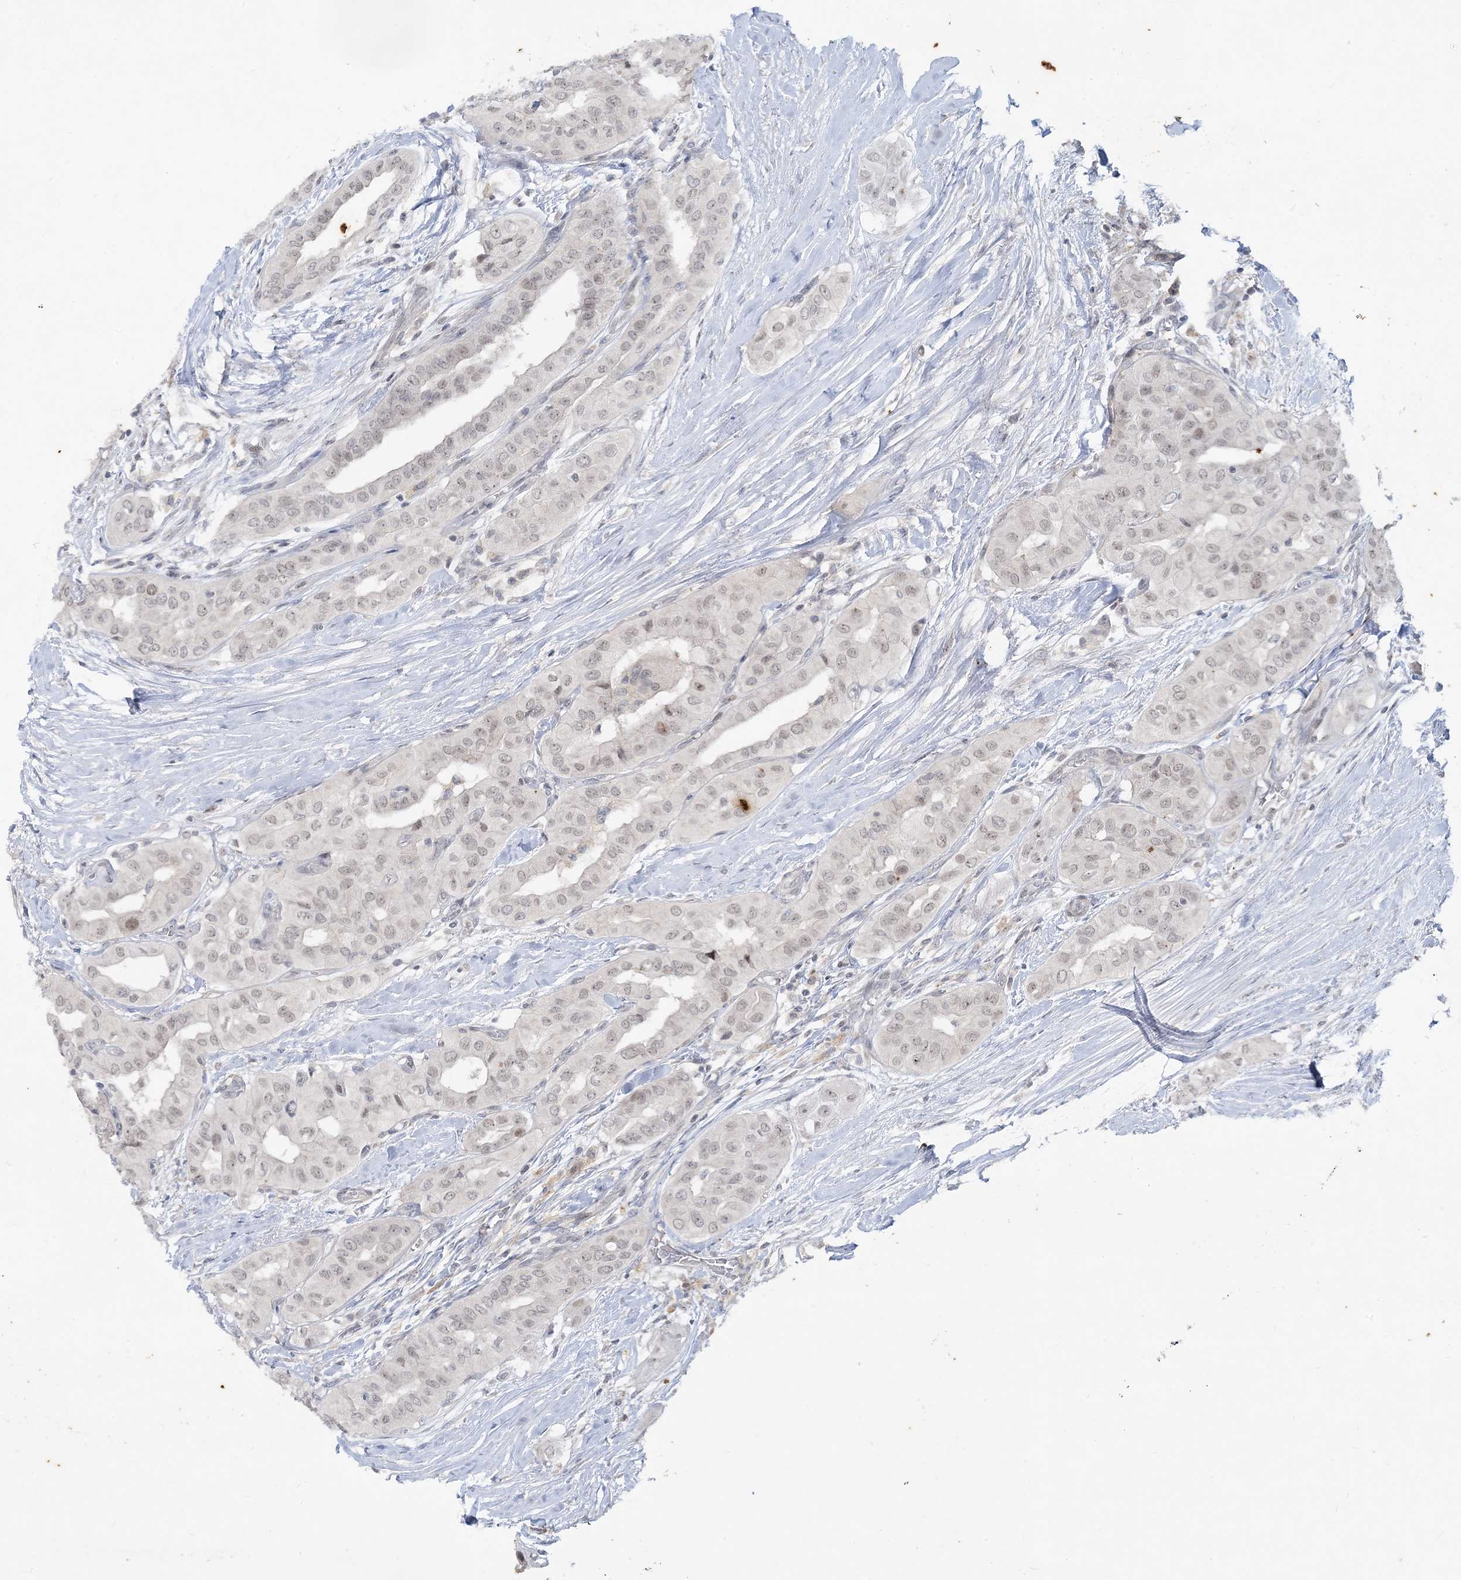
{"staining": {"intensity": "weak", "quantity": "25%-75%", "location": "nuclear"}, "tissue": "thyroid cancer", "cell_type": "Tumor cells", "image_type": "cancer", "snomed": [{"axis": "morphology", "description": "Papillary adenocarcinoma, NOS"}, {"axis": "topography", "description": "Thyroid gland"}], "caption": "Thyroid cancer (papillary adenocarcinoma) stained for a protein displays weak nuclear positivity in tumor cells.", "gene": "LEXM", "patient": {"sex": "female", "age": 59}}